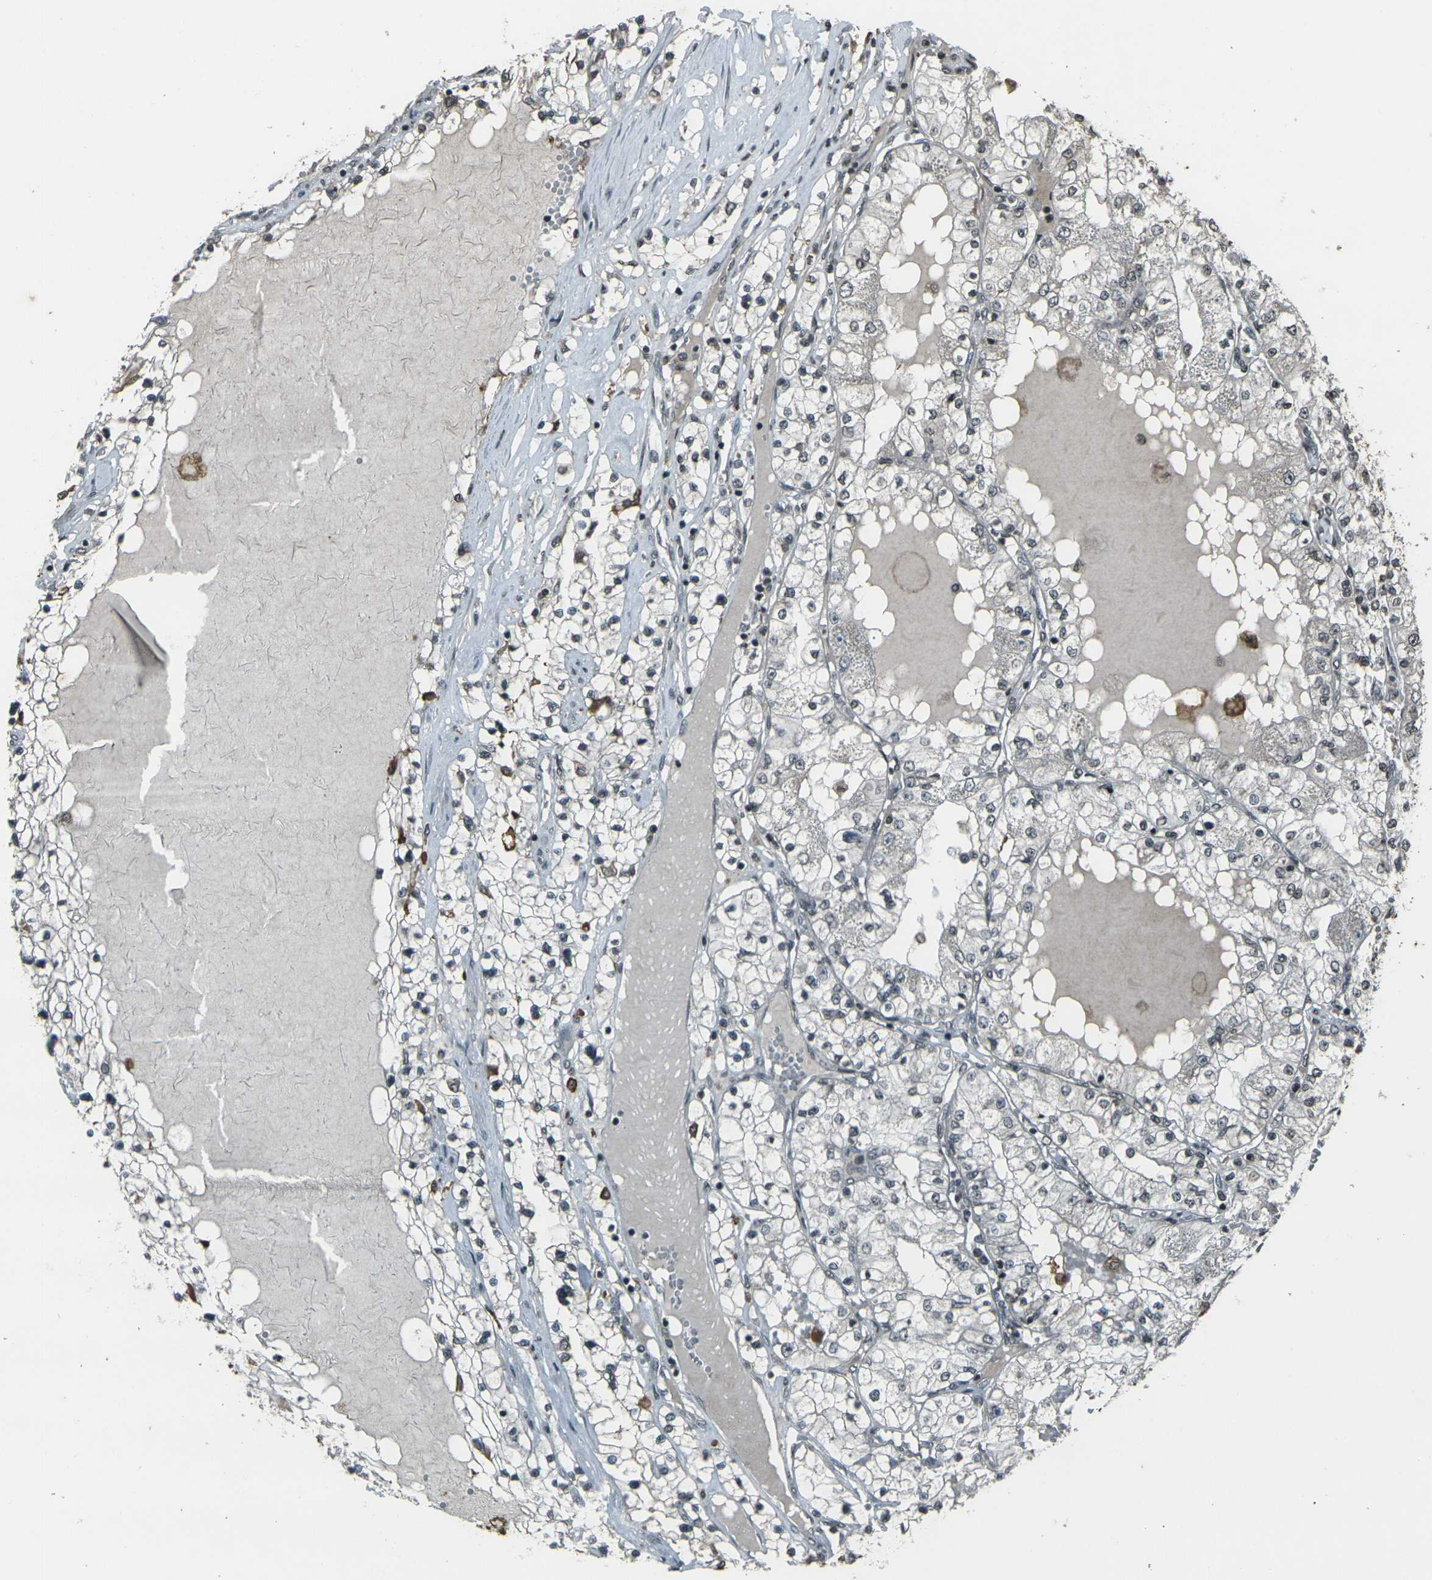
{"staining": {"intensity": "negative", "quantity": "none", "location": "none"}, "tissue": "renal cancer", "cell_type": "Tumor cells", "image_type": "cancer", "snomed": [{"axis": "morphology", "description": "Adenocarcinoma, NOS"}, {"axis": "topography", "description": "Kidney"}], "caption": "A photomicrograph of renal cancer stained for a protein reveals no brown staining in tumor cells.", "gene": "PRPF8", "patient": {"sex": "male", "age": 68}}